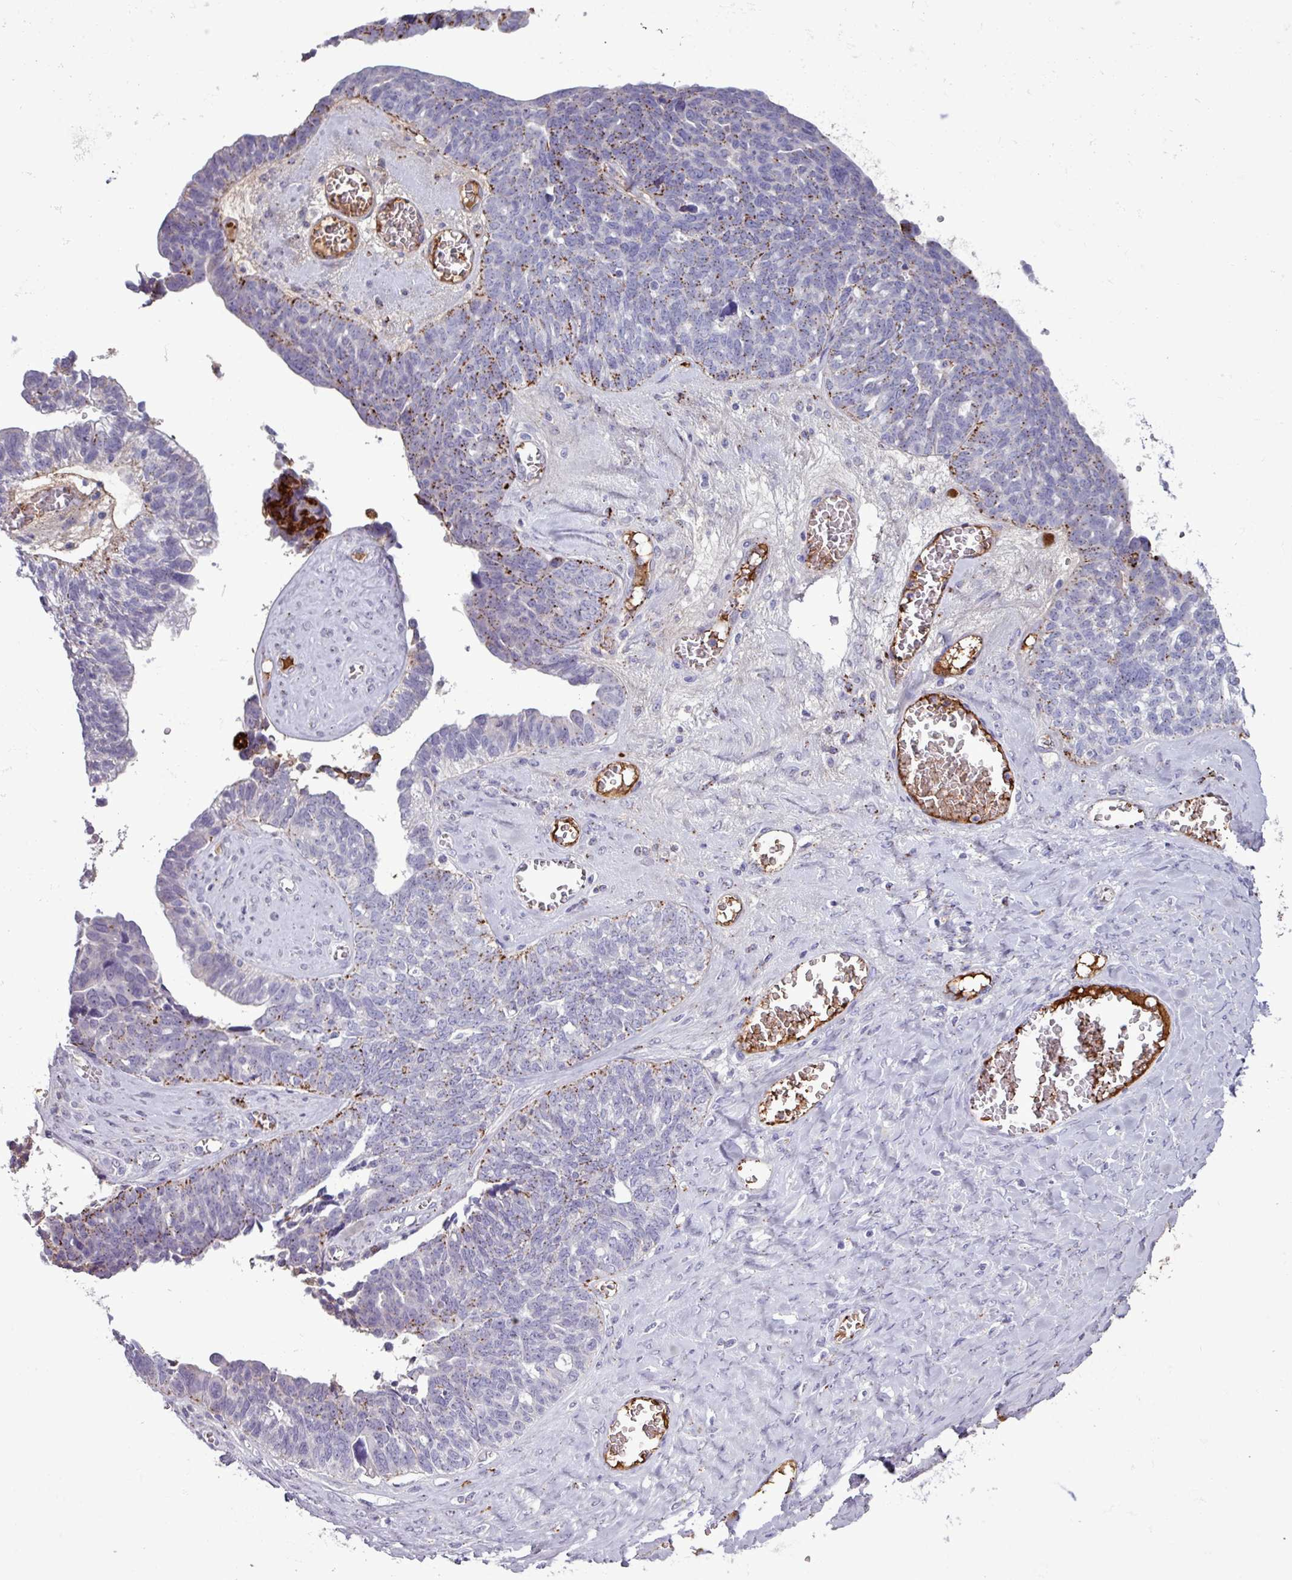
{"staining": {"intensity": "moderate", "quantity": "<25%", "location": "cytoplasmic/membranous"}, "tissue": "ovarian cancer", "cell_type": "Tumor cells", "image_type": "cancer", "snomed": [{"axis": "morphology", "description": "Cystadenocarcinoma, serous, NOS"}, {"axis": "topography", "description": "Ovary"}], "caption": "Serous cystadenocarcinoma (ovarian) stained with a brown dye demonstrates moderate cytoplasmic/membranous positive staining in approximately <25% of tumor cells.", "gene": "PLIN2", "patient": {"sex": "female", "age": 79}}